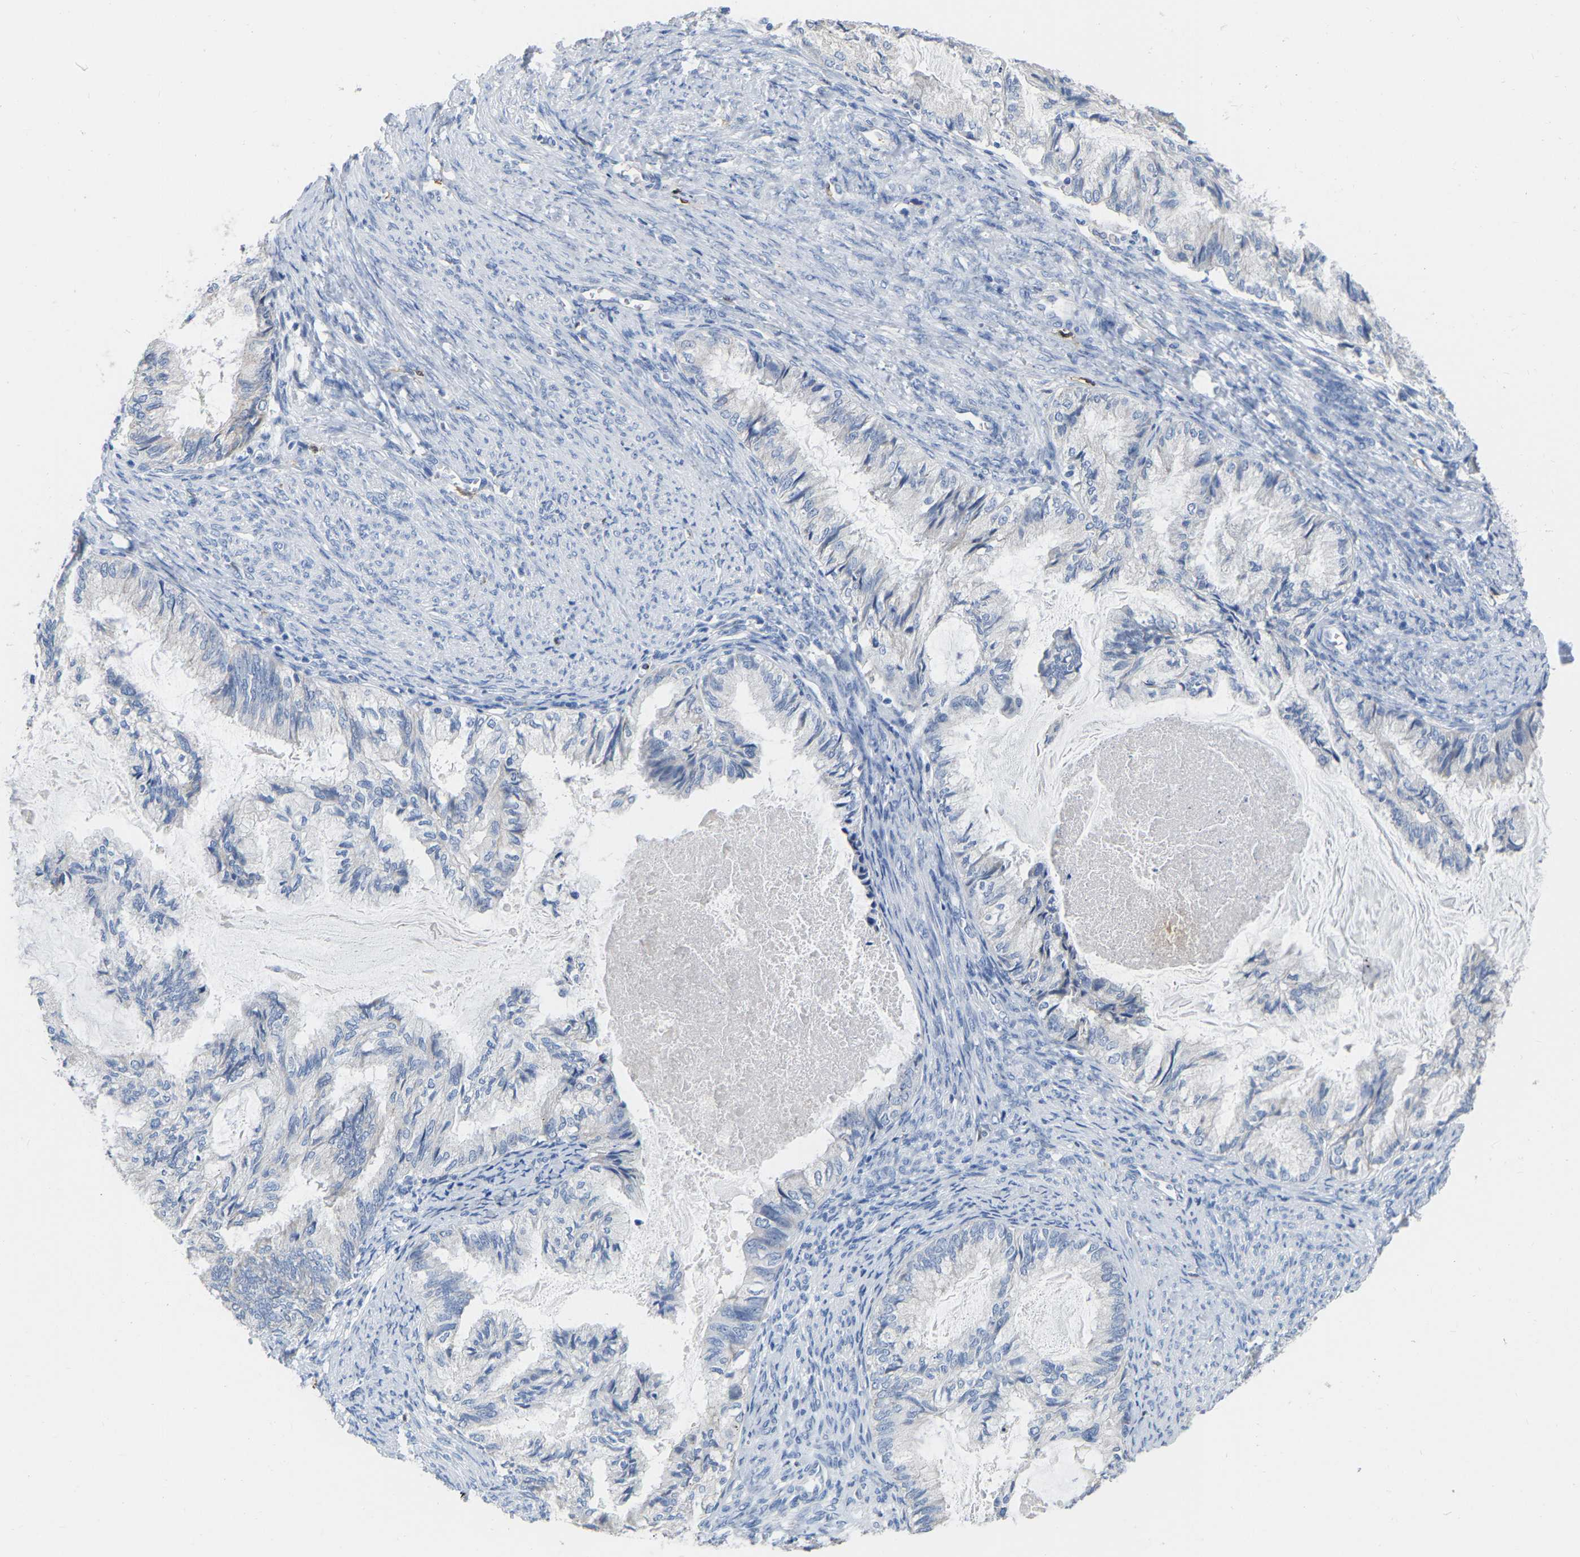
{"staining": {"intensity": "negative", "quantity": "none", "location": "none"}, "tissue": "endometrial cancer", "cell_type": "Tumor cells", "image_type": "cancer", "snomed": [{"axis": "morphology", "description": "Adenocarcinoma, NOS"}, {"axis": "topography", "description": "Endometrium"}], "caption": "Immunohistochemistry micrograph of neoplastic tissue: endometrial adenocarcinoma stained with DAB shows no significant protein positivity in tumor cells.", "gene": "ULBP2", "patient": {"sex": "female", "age": 86}}